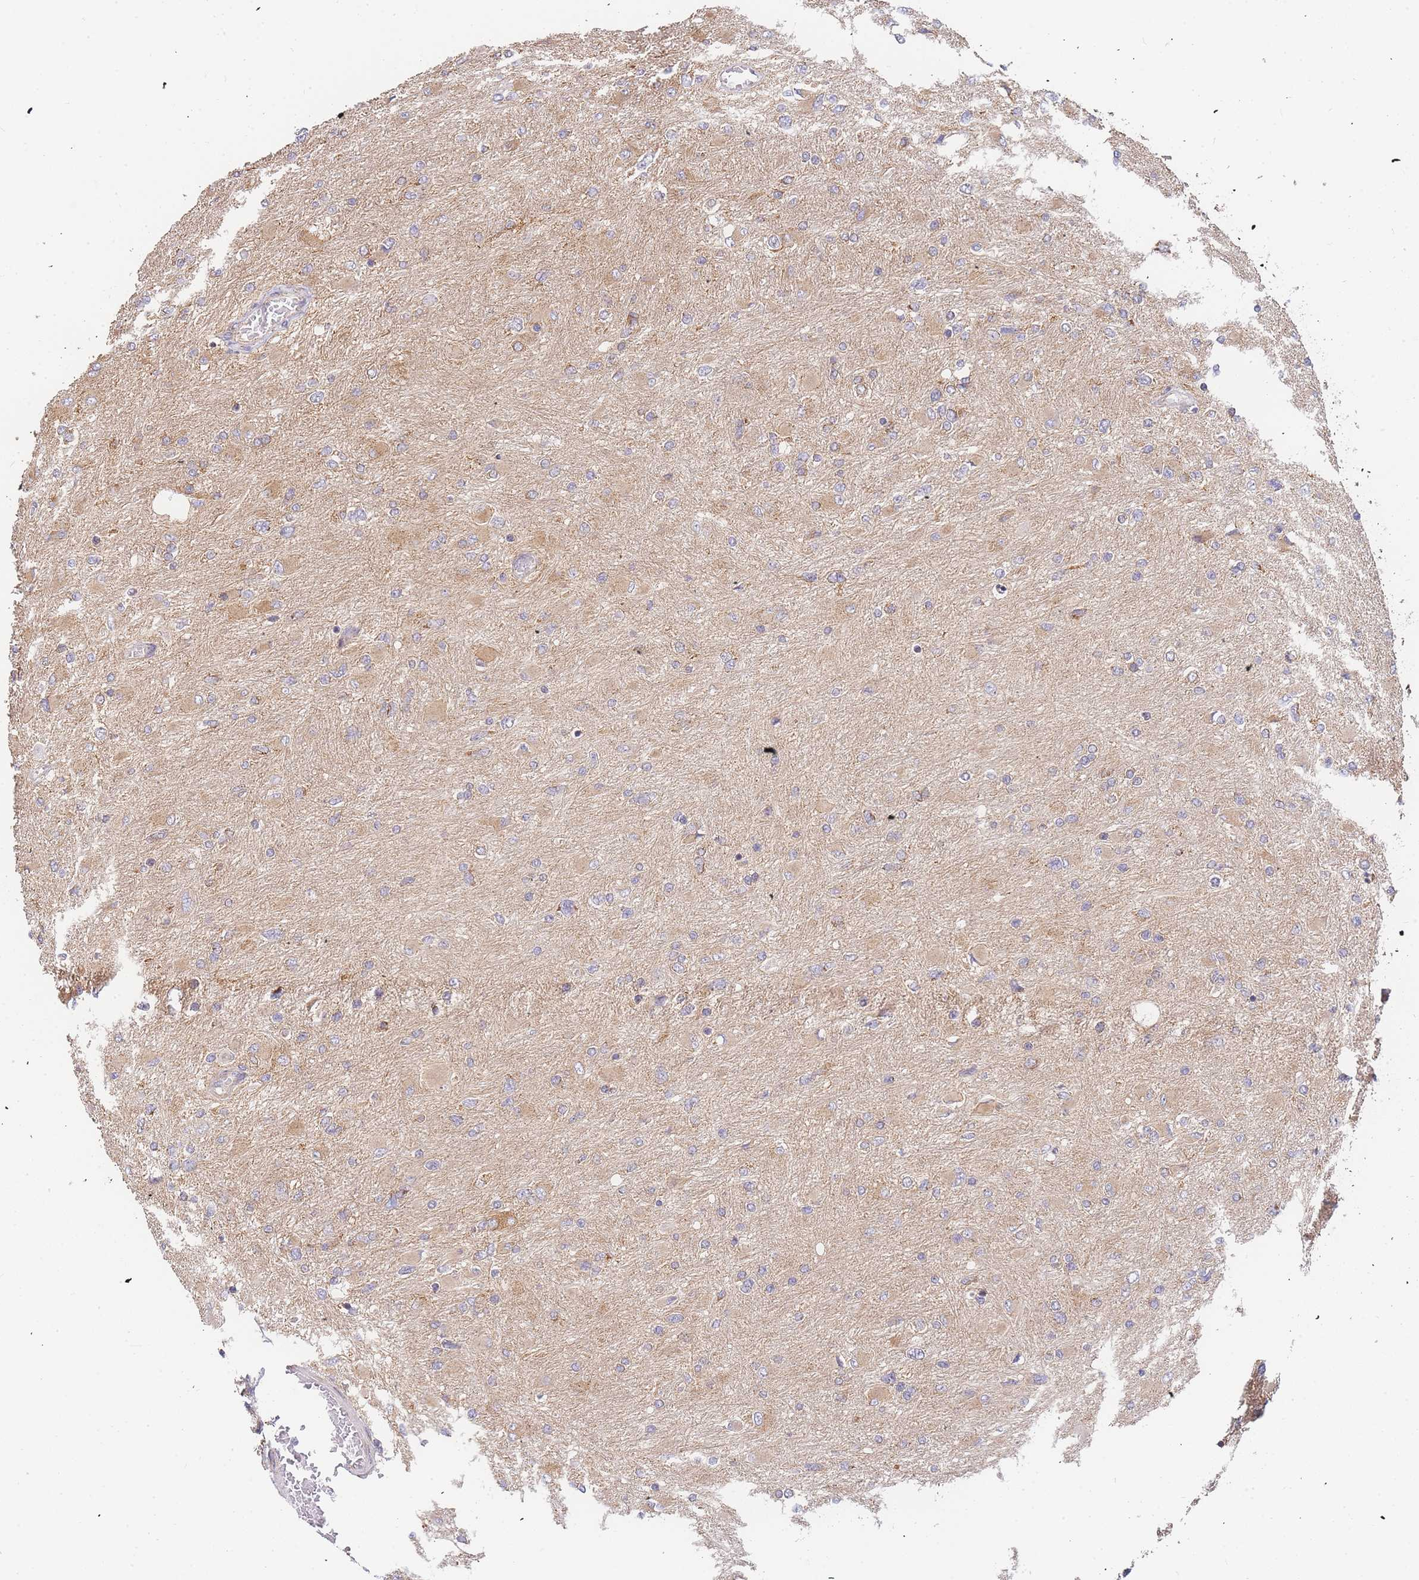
{"staining": {"intensity": "weak", "quantity": "25%-75%", "location": "cytoplasmic/membranous"}, "tissue": "glioma", "cell_type": "Tumor cells", "image_type": "cancer", "snomed": [{"axis": "morphology", "description": "Glioma, malignant, High grade"}, {"axis": "topography", "description": "Cerebral cortex"}], "caption": "Approximately 25%-75% of tumor cells in human high-grade glioma (malignant) exhibit weak cytoplasmic/membranous protein expression as visualized by brown immunohistochemical staining.", "gene": "ADCY9", "patient": {"sex": "female", "age": 36}}